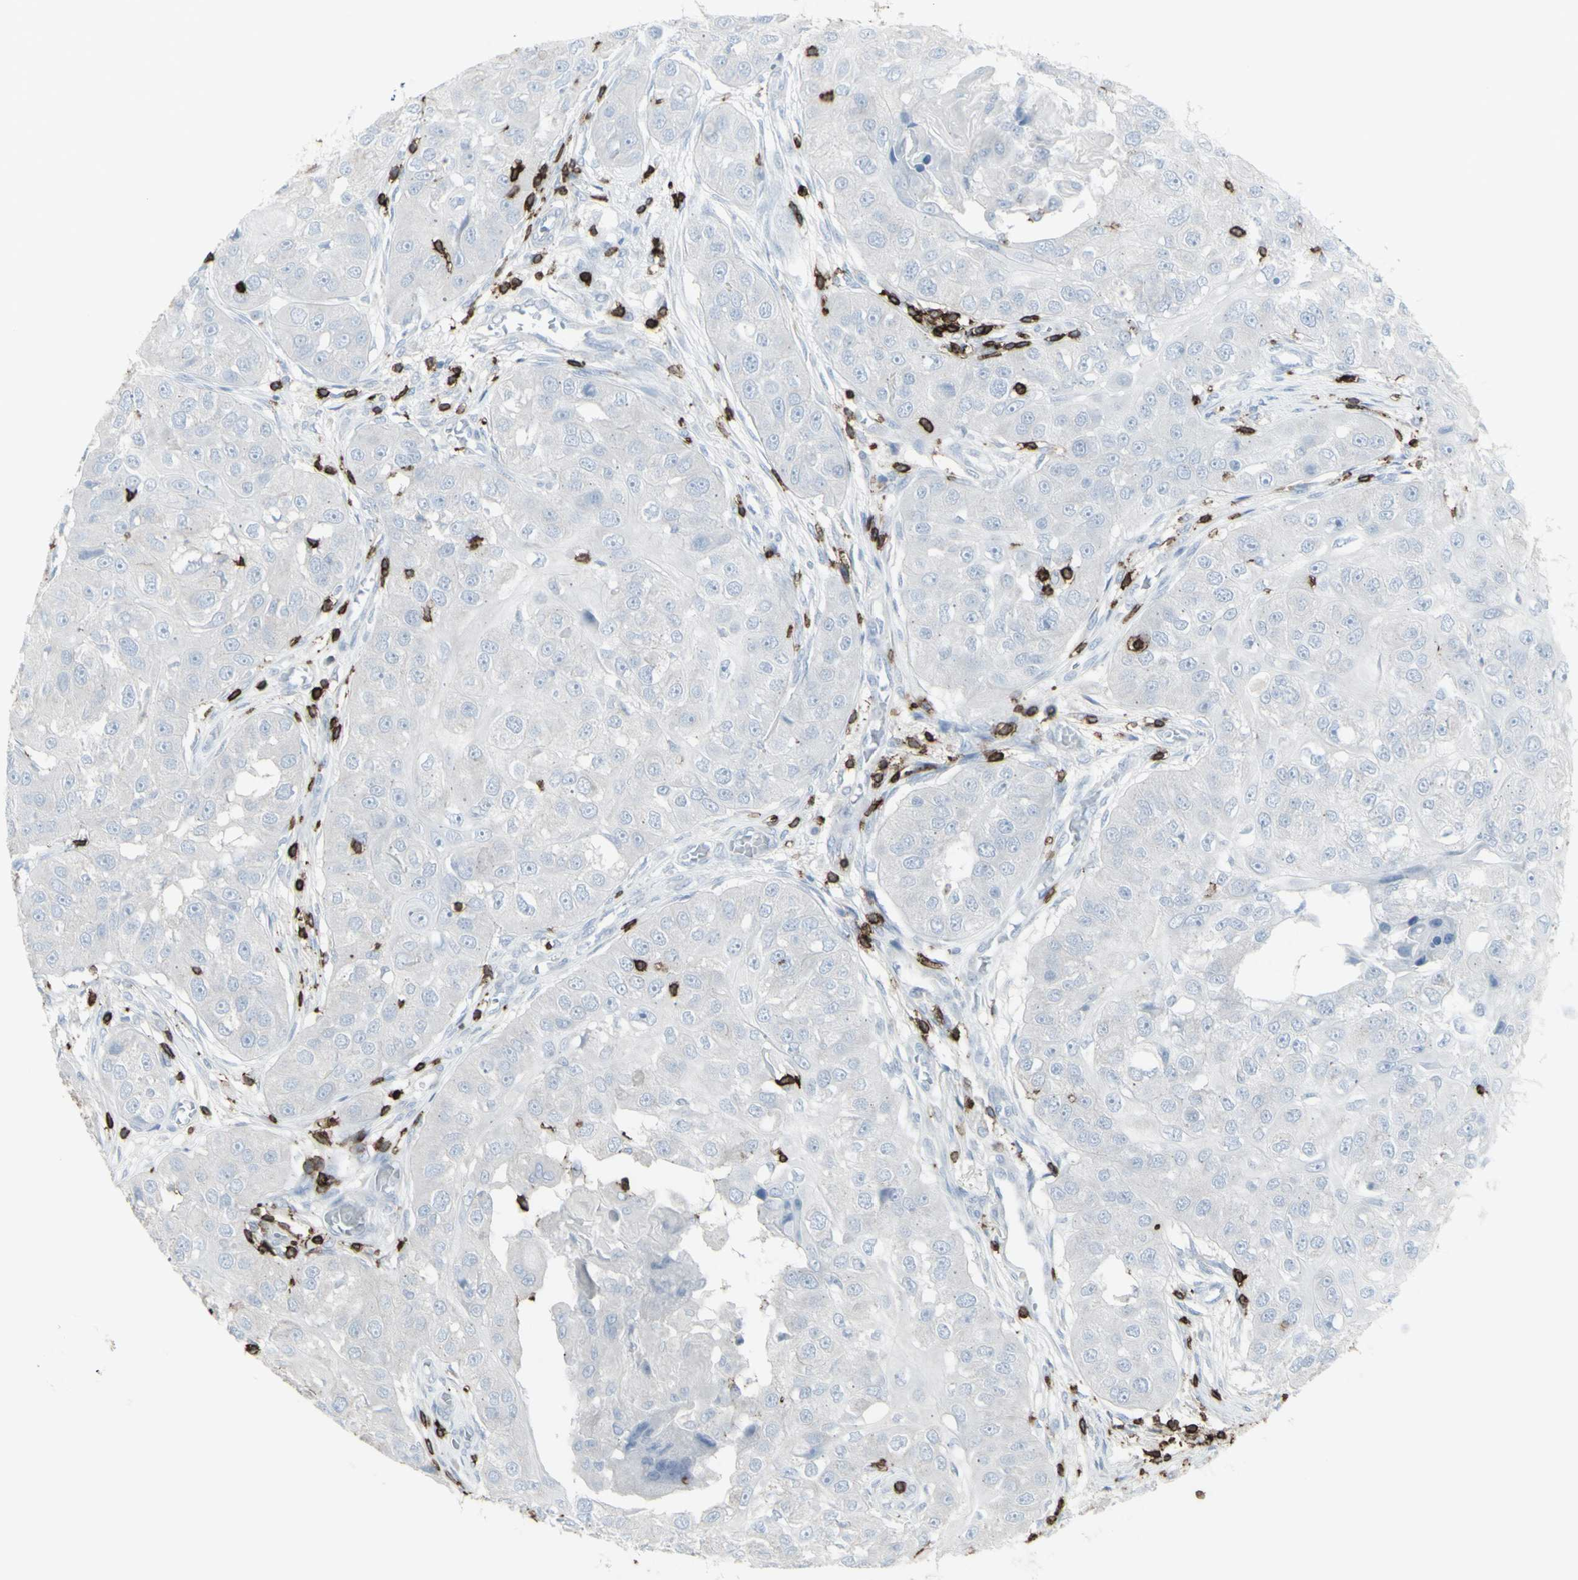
{"staining": {"intensity": "negative", "quantity": "none", "location": "none"}, "tissue": "head and neck cancer", "cell_type": "Tumor cells", "image_type": "cancer", "snomed": [{"axis": "morphology", "description": "Normal tissue, NOS"}, {"axis": "morphology", "description": "Squamous cell carcinoma, NOS"}, {"axis": "topography", "description": "Skeletal muscle"}, {"axis": "topography", "description": "Head-Neck"}], "caption": "Tumor cells are negative for protein expression in human head and neck cancer. (Stains: DAB immunohistochemistry with hematoxylin counter stain, Microscopy: brightfield microscopy at high magnification).", "gene": "CD247", "patient": {"sex": "male", "age": 51}}